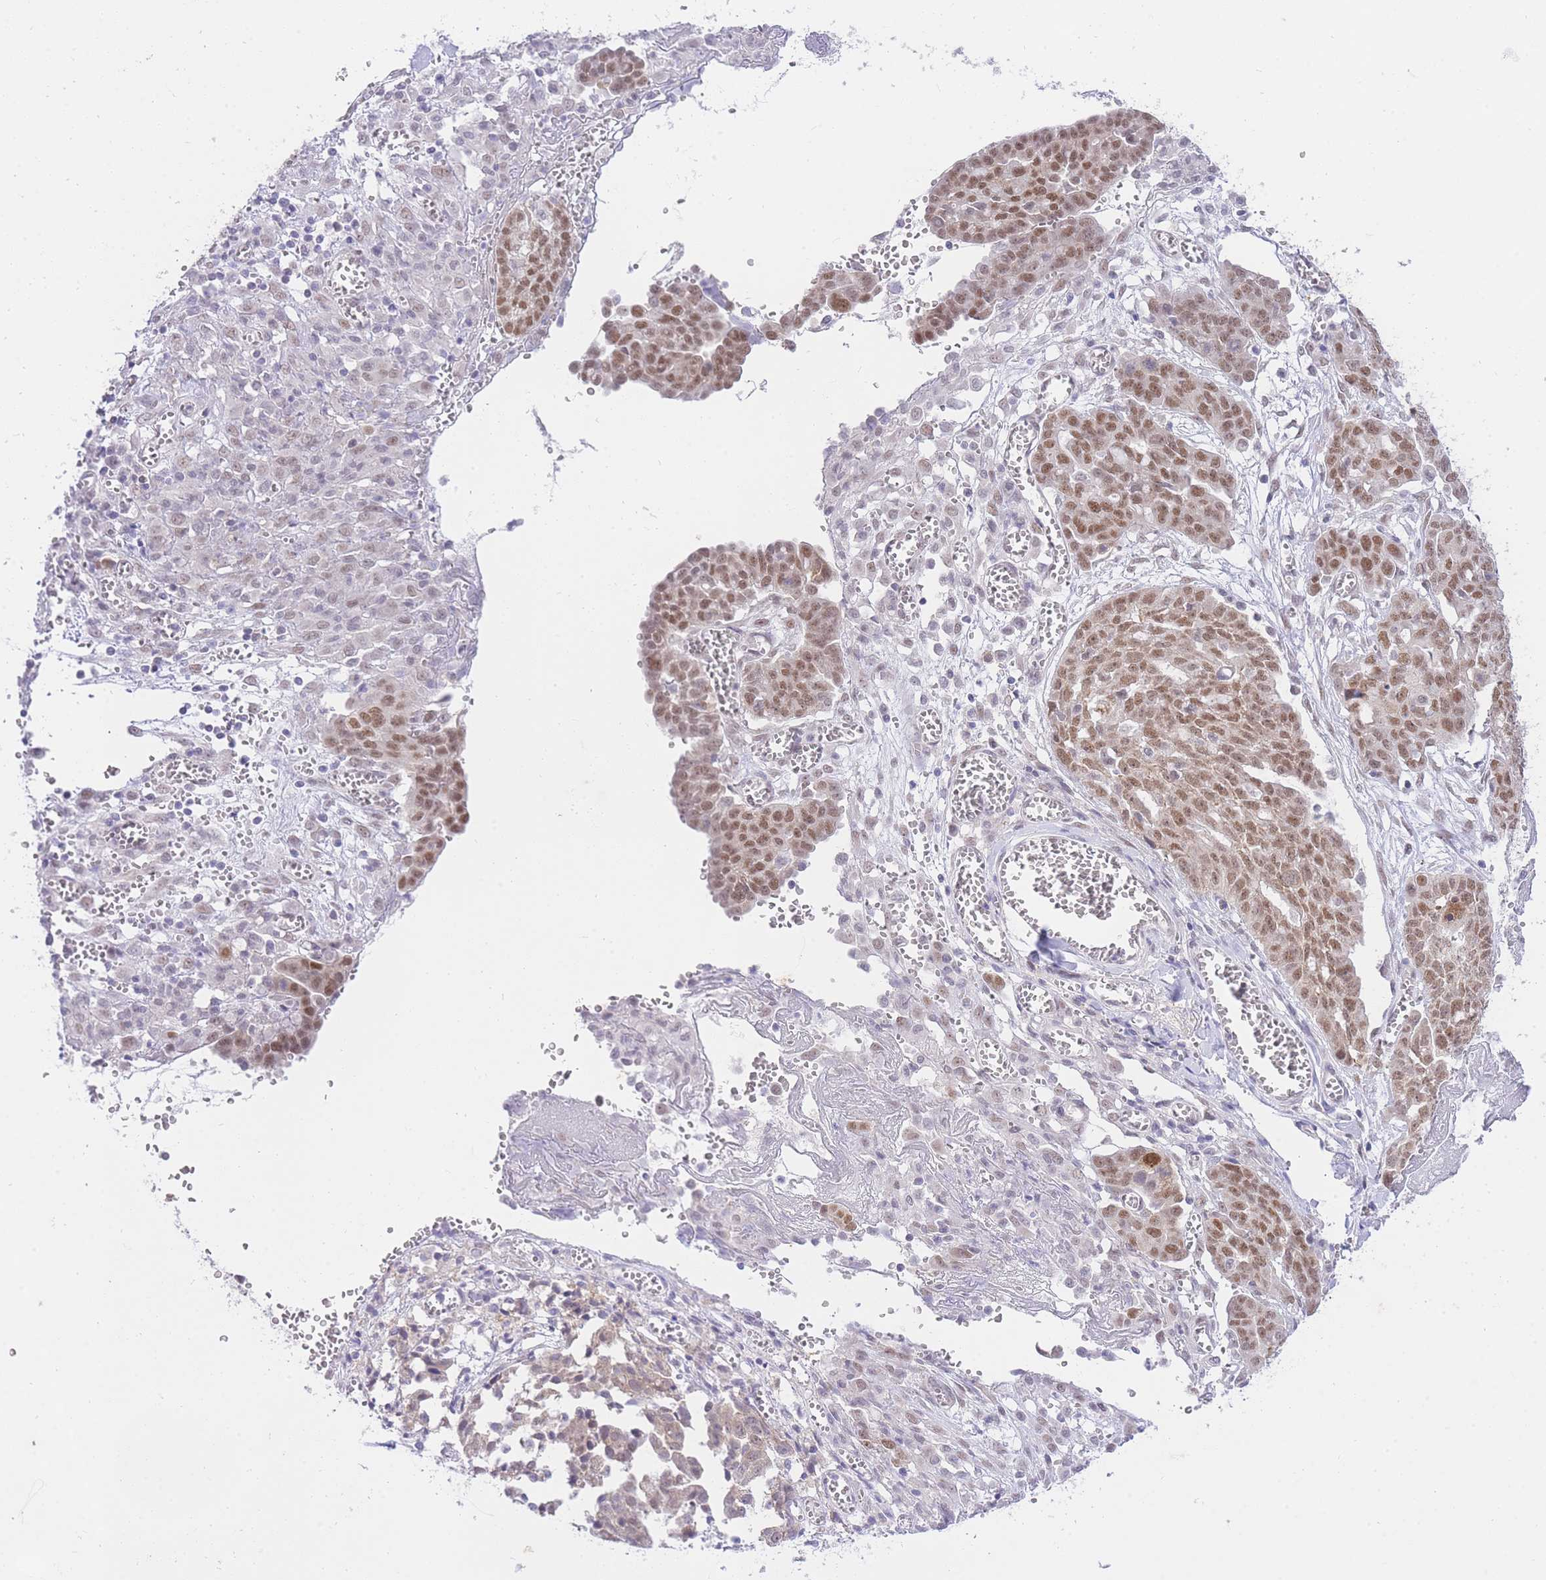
{"staining": {"intensity": "moderate", "quantity": ">75%", "location": "nuclear"}, "tissue": "ovarian cancer", "cell_type": "Tumor cells", "image_type": "cancer", "snomed": [{"axis": "morphology", "description": "Cystadenocarcinoma, serous, NOS"}, {"axis": "topography", "description": "Soft tissue"}, {"axis": "topography", "description": "Ovary"}], "caption": "DAB (3,3'-diaminobenzidine) immunohistochemical staining of ovarian serous cystadenocarcinoma shows moderate nuclear protein positivity in about >75% of tumor cells.", "gene": "UBXN7", "patient": {"sex": "female", "age": 57}}